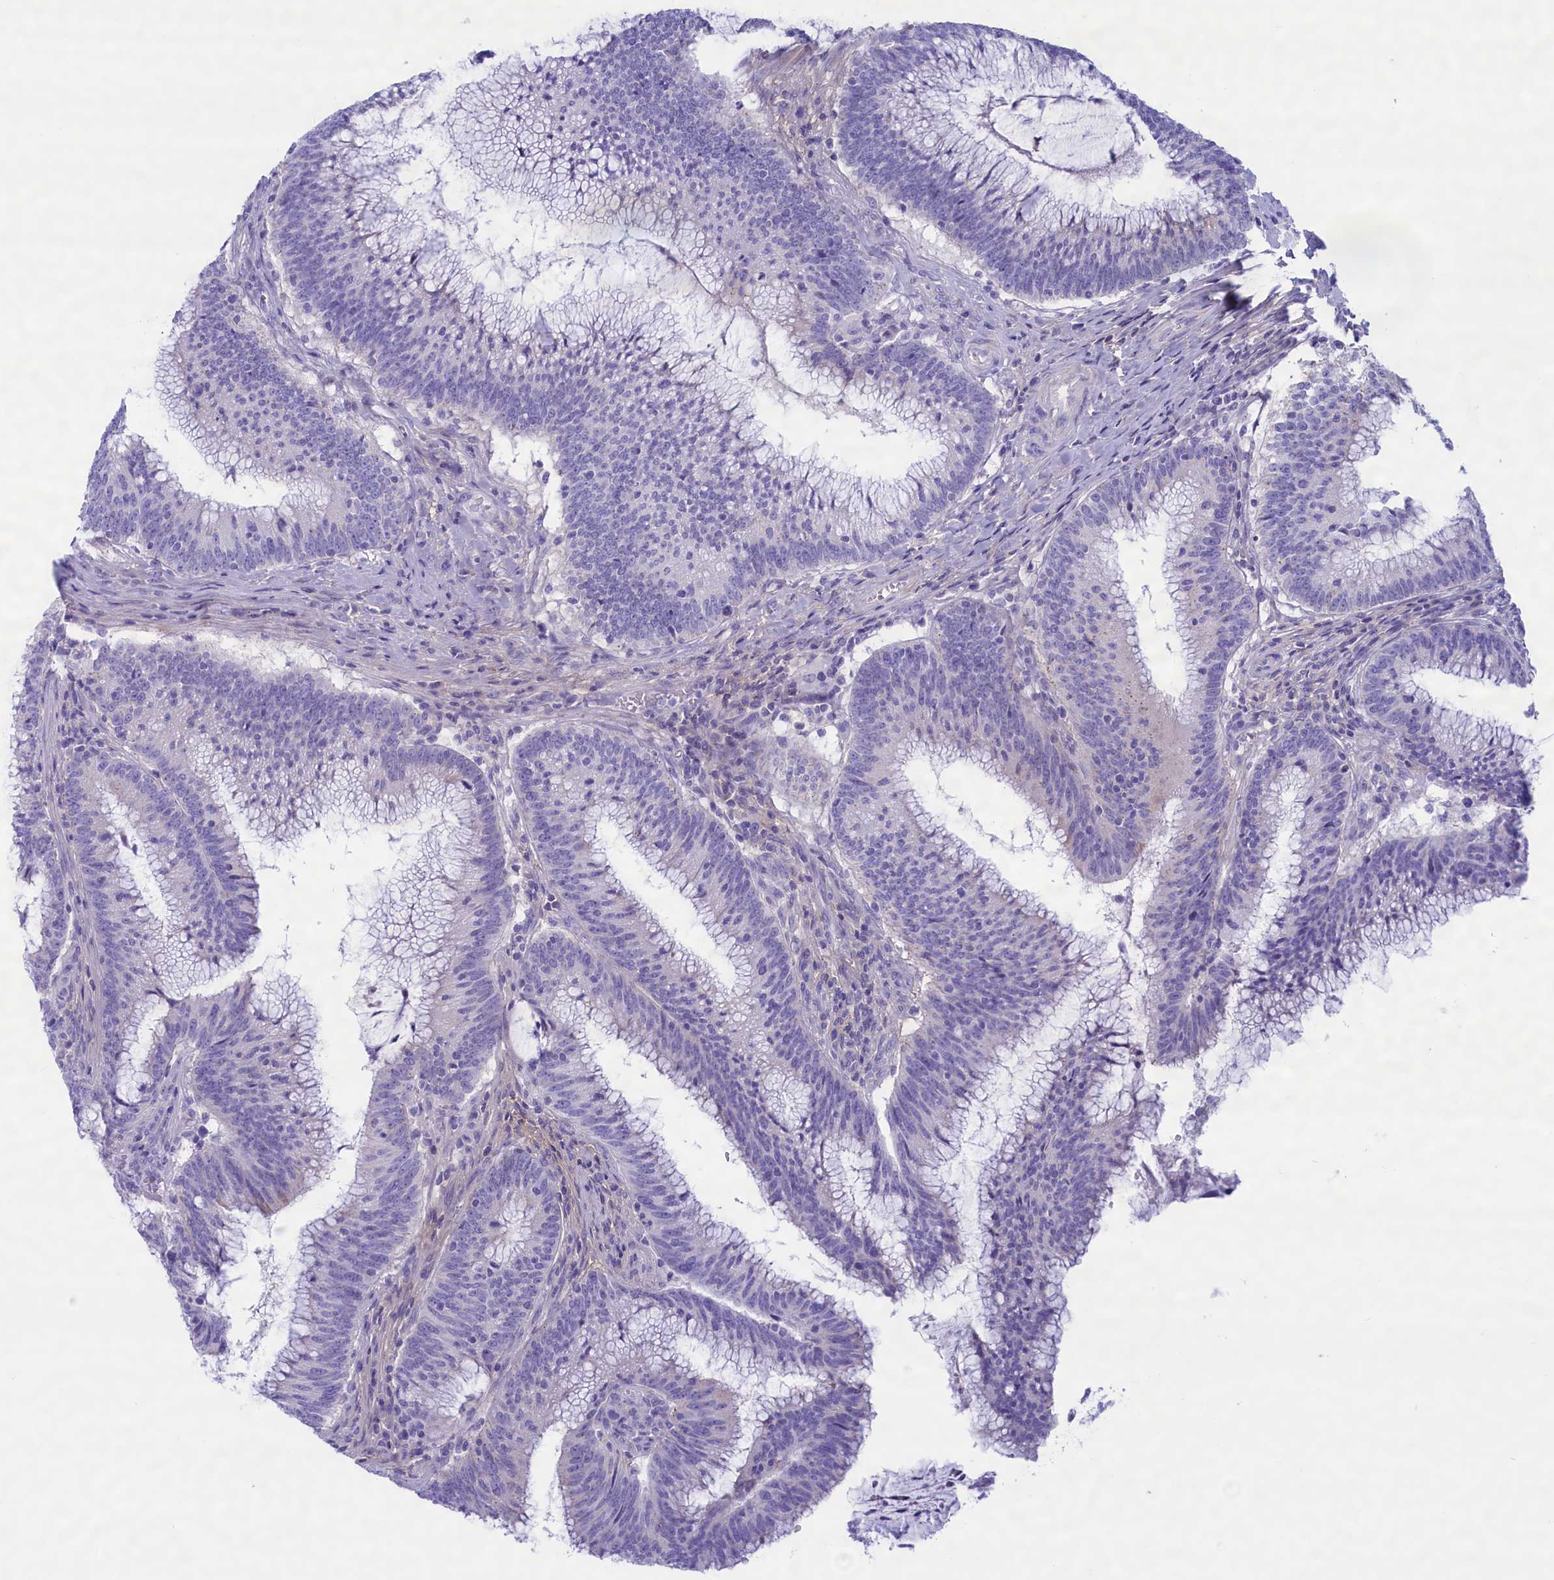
{"staining": {"intensity": "negative", "quantity": "none", "location": "none"}, "tissue": "colorectal cancer", "cell_type": "Tumor cells", "image_type": "cancer", "snomed": [{"axis": "morphology", "description": "Adenocarcinoma, NOS"}, {"axis": "topography", "description": "Rectum"}], "caption": "Human adenocarcinoma (colorectal) stained for a protein using immunohistochemistry (IHC) displays no positivity in tumor cells.", "gene": "MPV17L2", "patient": {"sex": "female", "age": 77}}